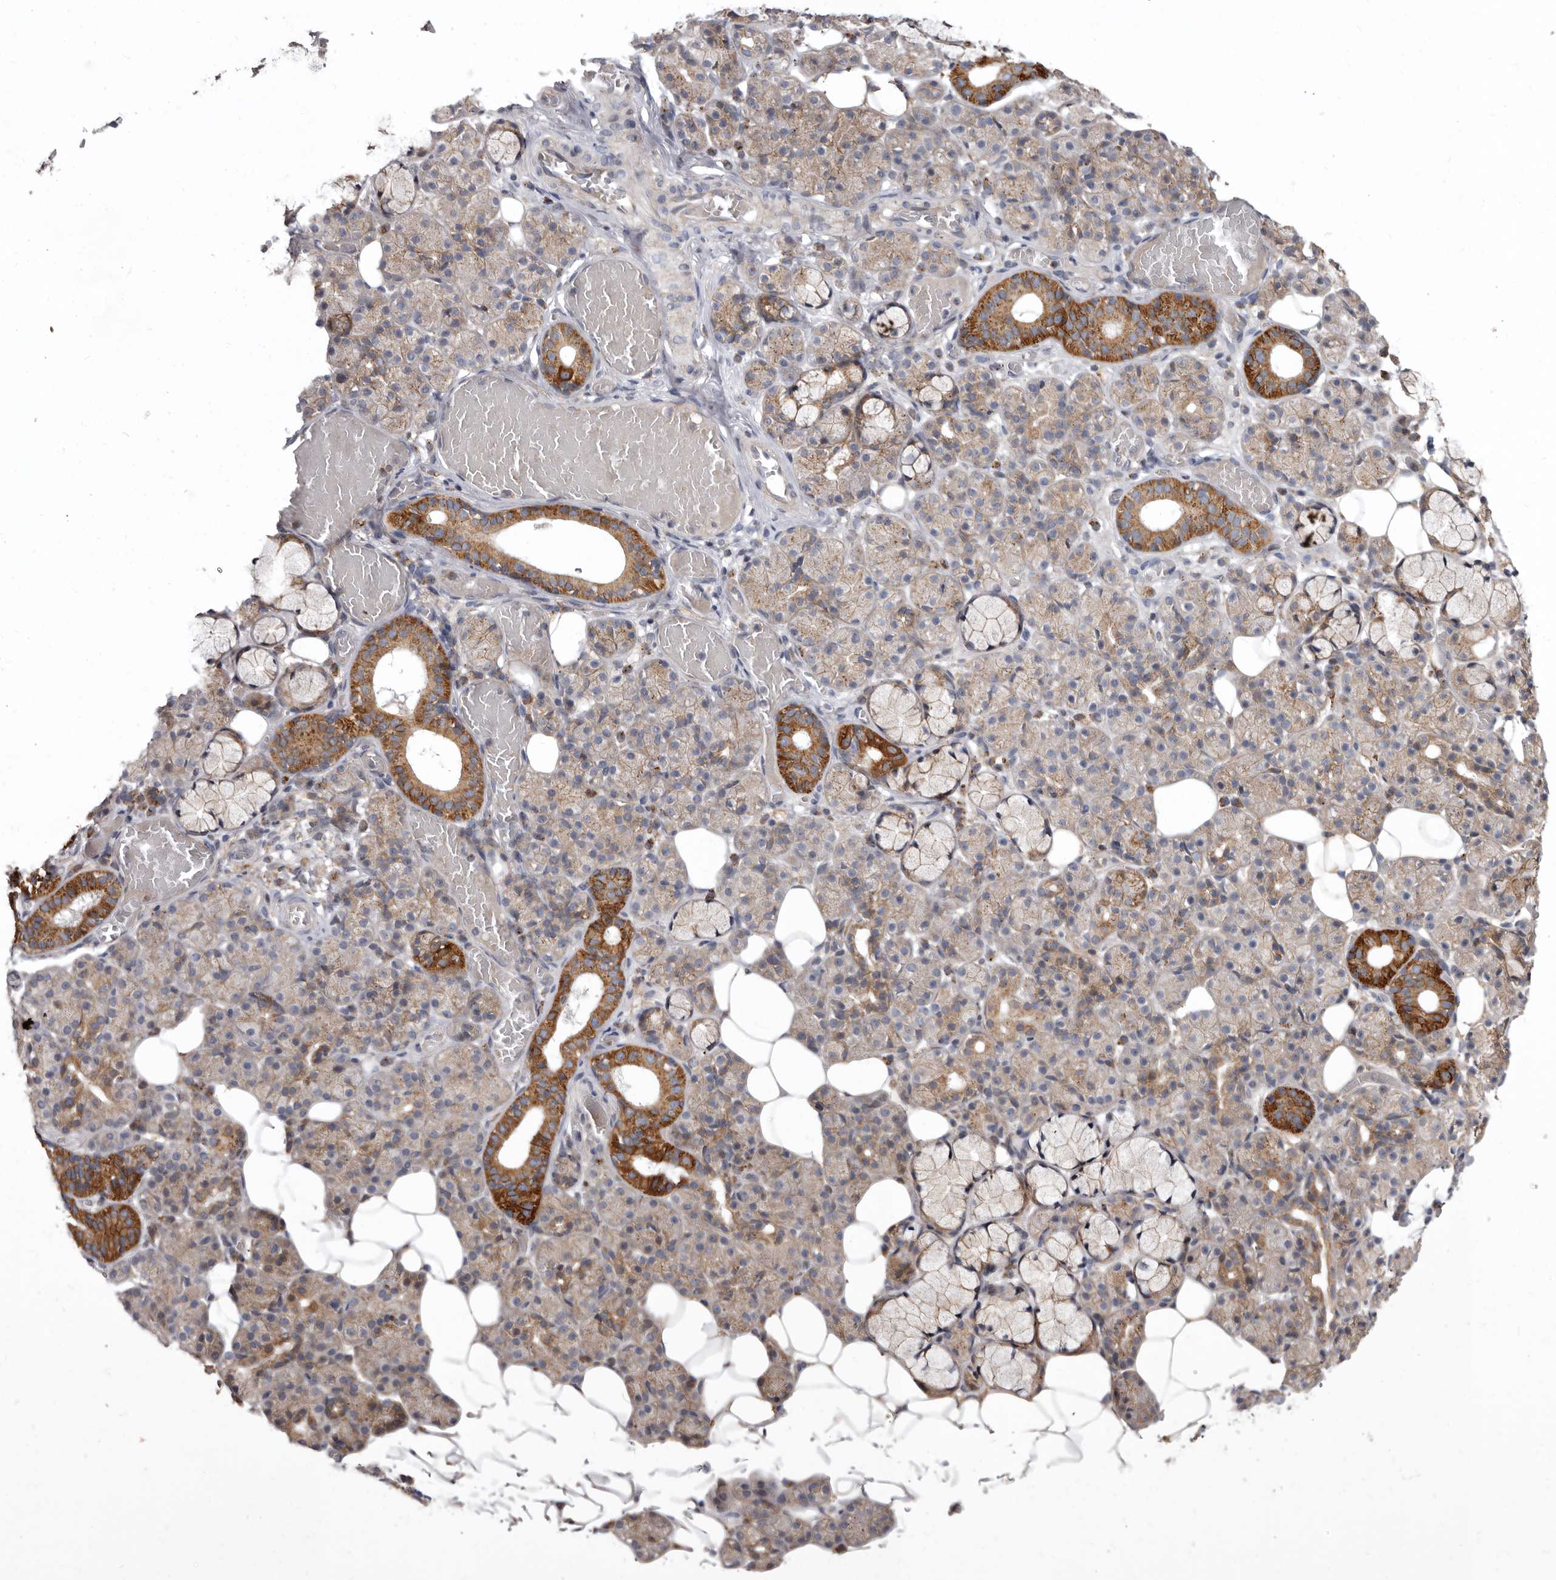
{"staining": {"intensity": "strong", "quantity": "<25%", "location": "cytoplasmic/membranous"}, "tissue": "salivary gland", "cell_type": "Glandular cells", "image_type": "normal", "snomed": [{"axis": "morphology", "description": "Normal tissue, NOS"}, {"axis": "topography", "description": "Salivary gland"}], "caption": "Human salivary gland stained for a protein (brown) demonstrates strong cytoplasmic/membranous positive expression in about <25% of glandular cells.", "gene": "SMC4", "patient": {"sex": "male", "age": 63}}